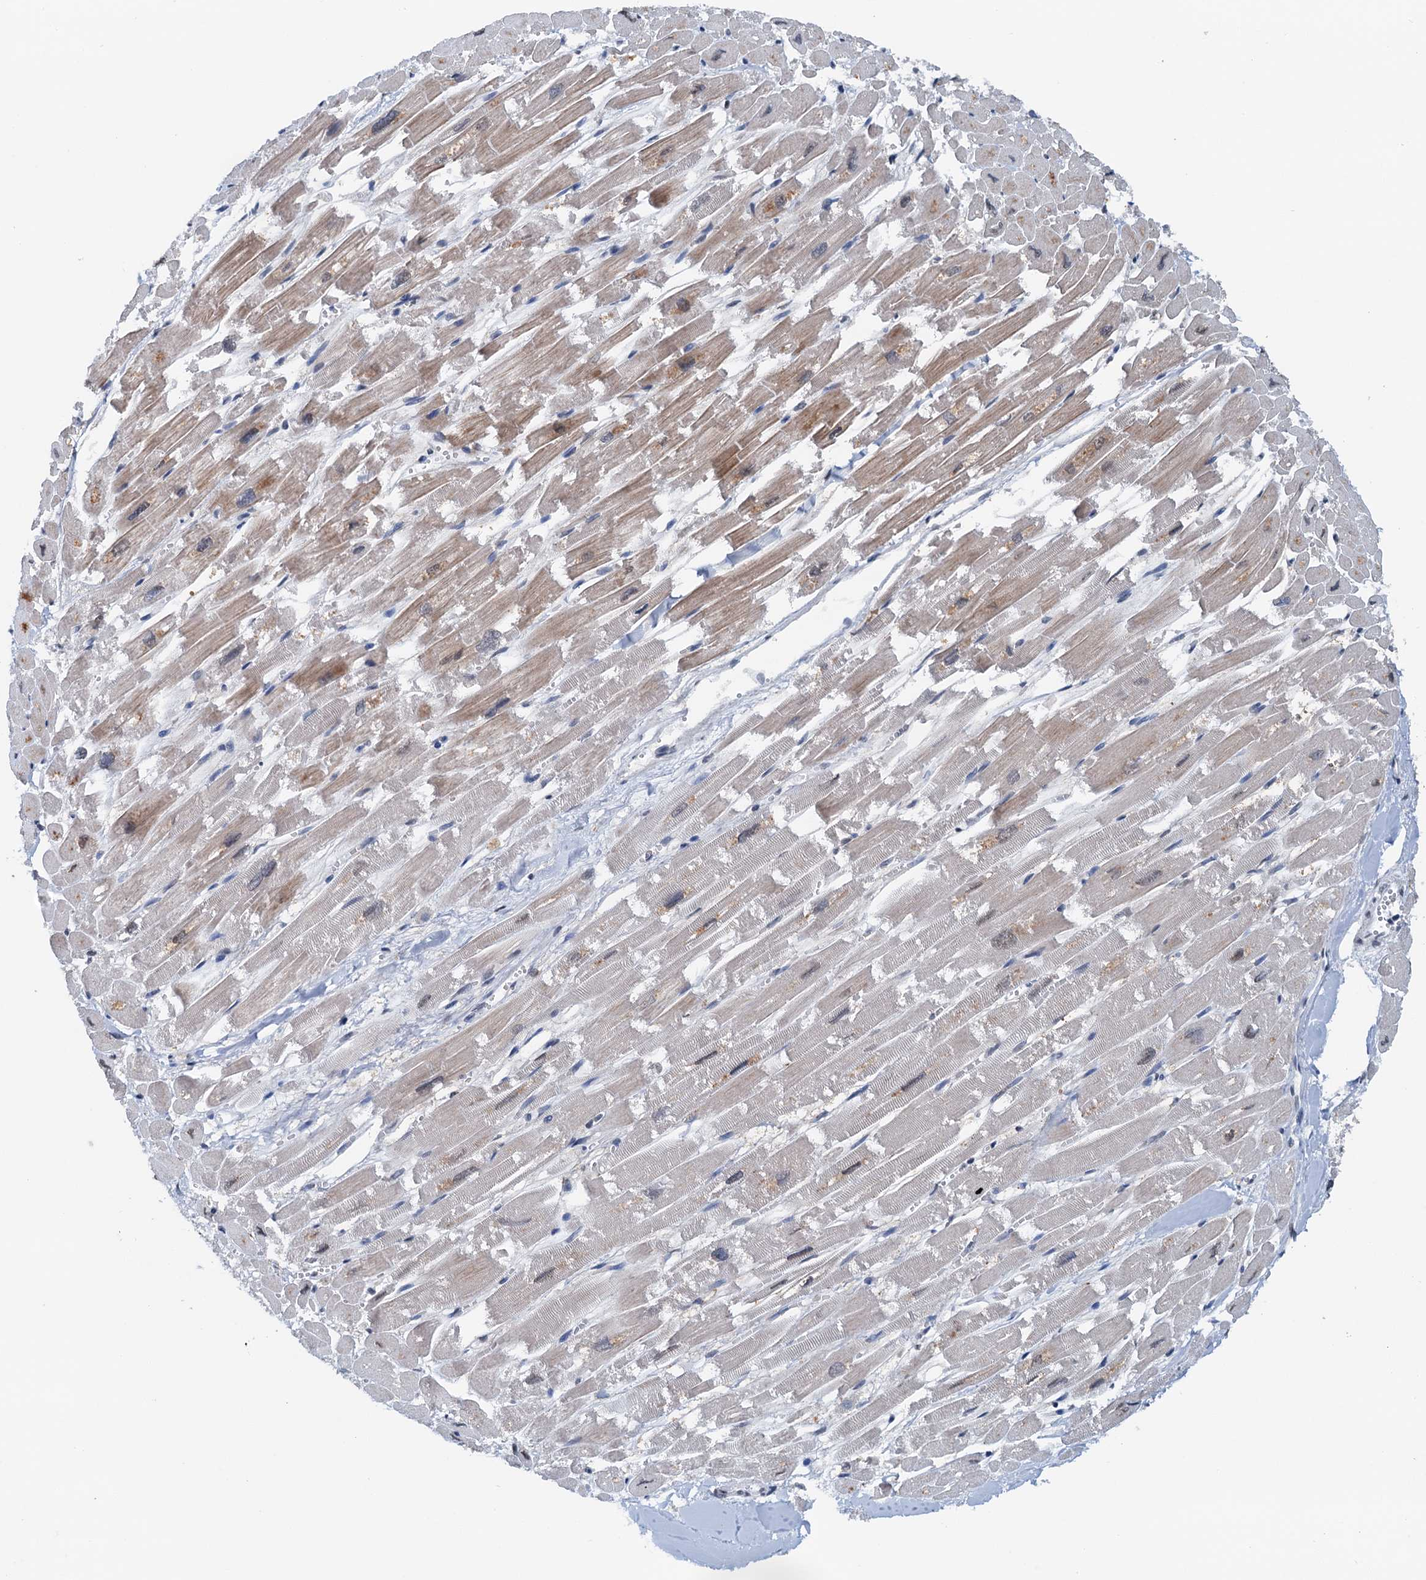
{"staining": {"intensity": "moderate", "quantity": "<25%", "location": "cytoplasmic/membranous"}, "tissue": "heart muscle", "cell_type": "Cardiomyocytes", "image_type": "normal", "snomed": [{"axis": "morphology", "description": "Normal tissue, NOS"}, {"axis": "topography", "description": "Heart"}], "caption": "Cardiomyocytes display low levels of moderate cytoplasmic/membranous expression in approximately <25% of cells in unremarkable human heart muscle.", "gene": "SHLD1", "patient": {"sex": "male", "age": 54}}